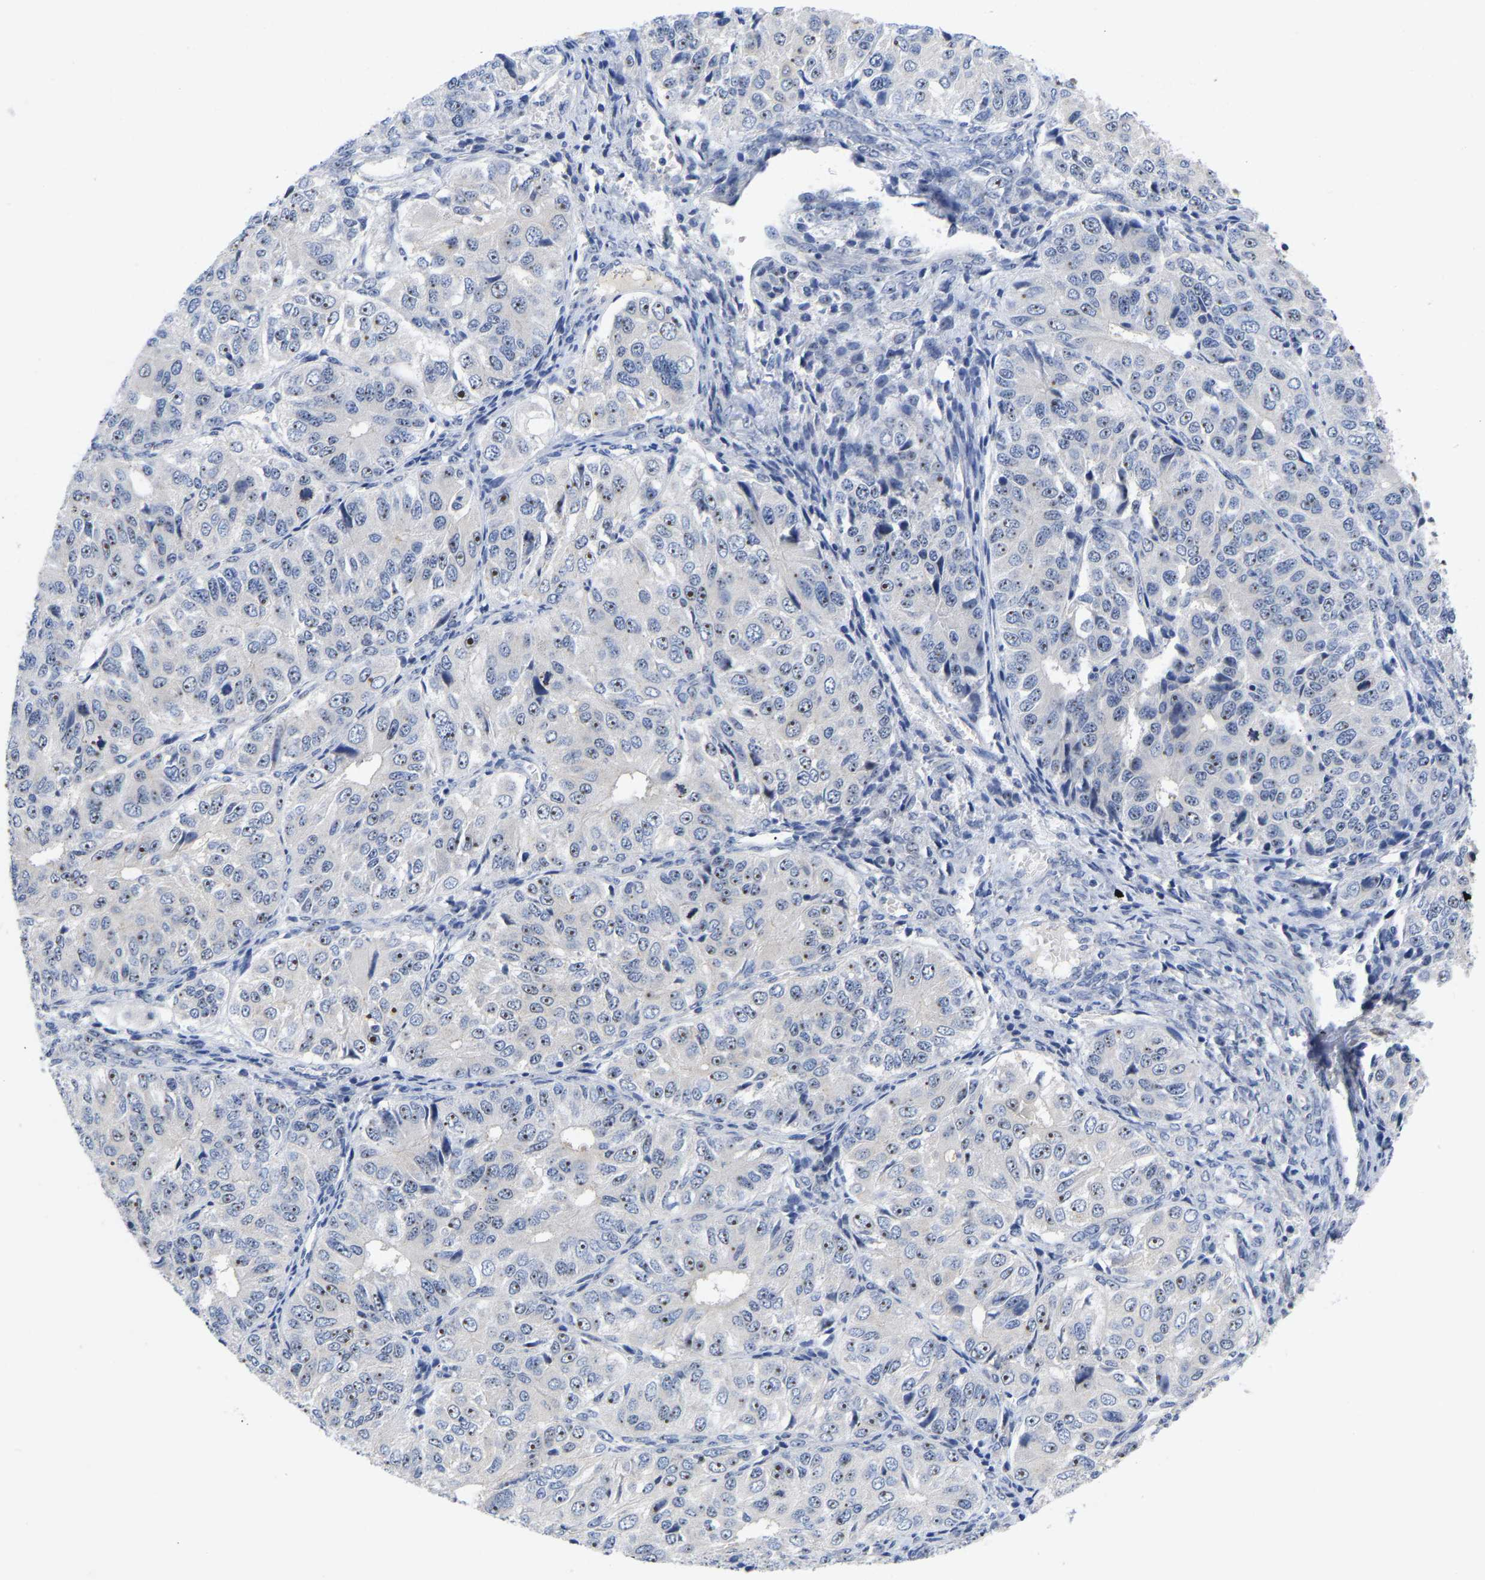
{"staining": {"intensity": "negative", "quantity": "none", "location": "none"}, "tissue": "ovarian cancer", "cell_type": "Tumor cells", "image_type": "cancer", "snomed": [{"axis": "morphology", "description": "Carcinoma, endometroid"}, {"axis": "topography", "description": "Ovary"}], "caption": "Tumor cells are negative for brown protein staining in endometroid carcinoma (ovarian). (Stains: DAB (3,3'-diaminobenzidine) immunohistochemistry (IHC) with hematoxylin counter stain, Microscopy: brightfield microscopy at high magnification).", "gene": "NLE1", "patient": {"sex": "female", "age": 51}}